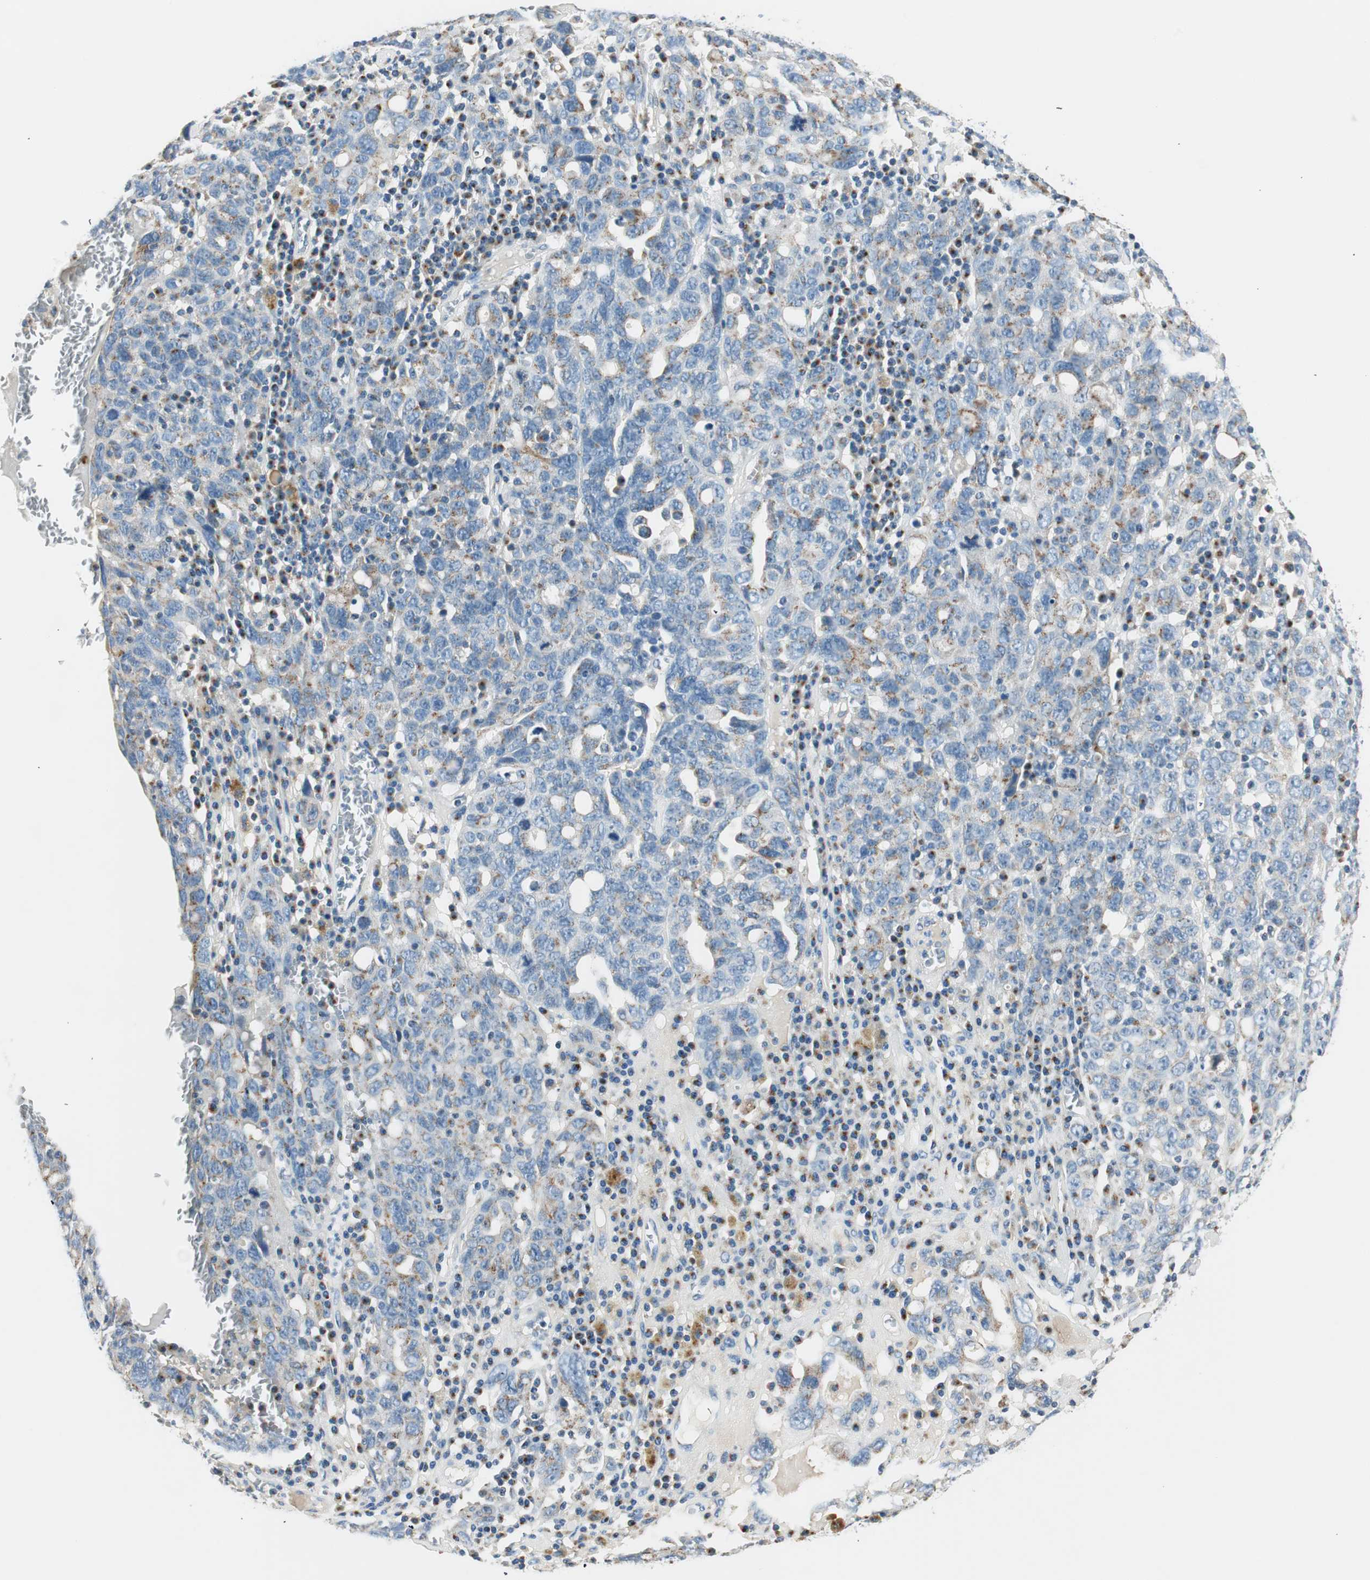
{"staining": {"intensity": "moderate", "quantity": "<25%", "location": "cytoplasmic/membranous"}, "tissue": "ovarian cancer", "cell_type": "Tumor cells", "image_type": "cancer", "snomed": [{"axis": "morphology", "description": "Carcinoma, endometroid"}, {"axis": "topography", "description": "Ovary"}], "caption": "High-power microscopy captured an immunohistochemistry image of endometroid carcinoma (ovarian), revealing moderate cytoplasmic/membranous positivity in approximately <25% of tumor cells.", "gene": "TMF1", "patient": {"sex": "female", "age": 62}}